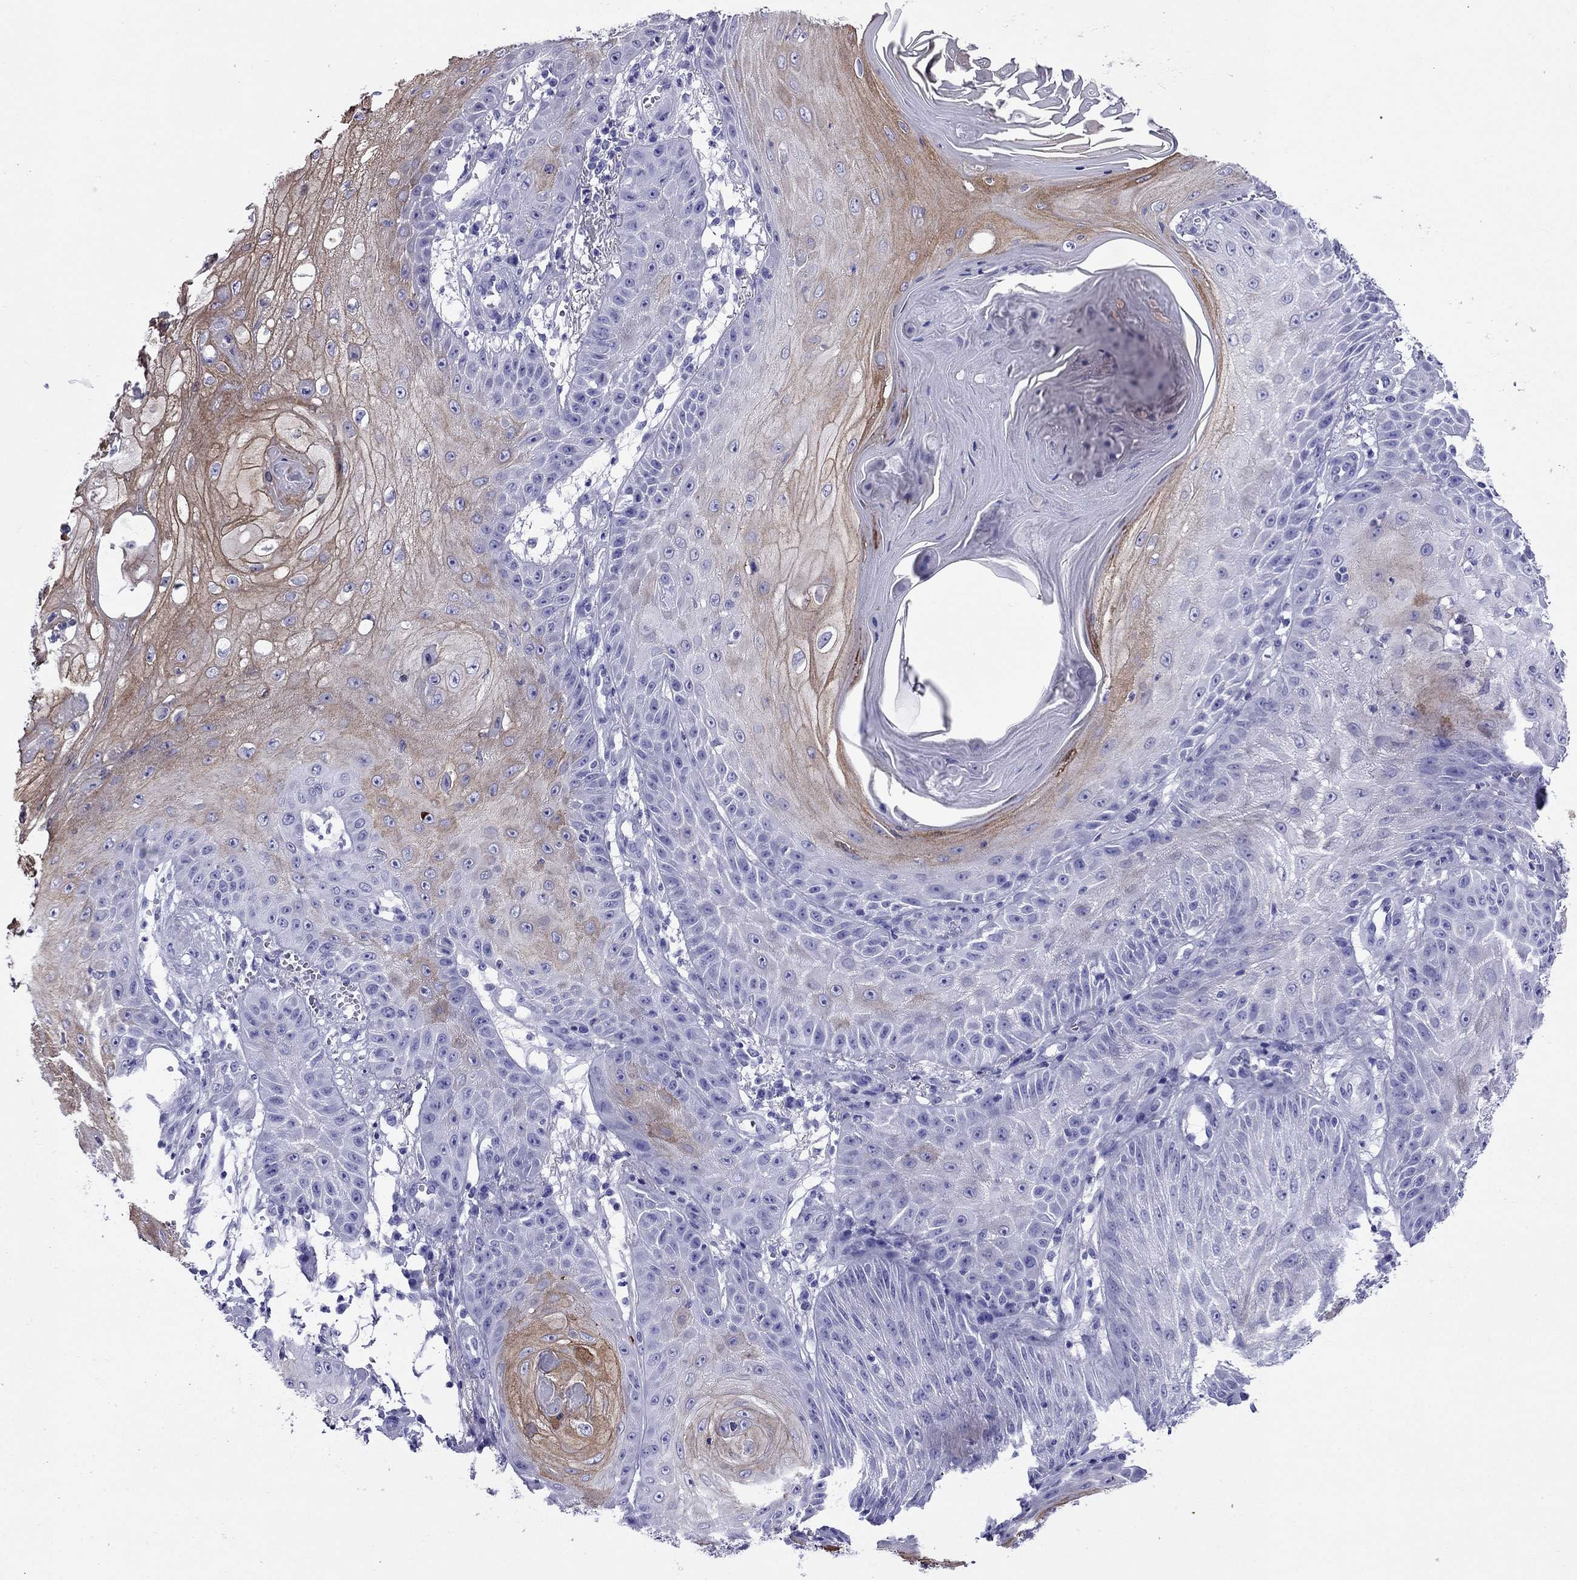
{"staining": {"intensity": "moderate", "quantity": ">75%", "location": "cytoplasmic/membranous"}, "tissue": "skin cancer", "cell_type": "Tumor cells", "image_type": "cancer", "snomed": [{"axis": "morphology", "description": "Squamous cell carcinoma, NOS"}, {"axis": "topography", "description": "Skin"}], "caption": "This image exhibits immunohistochemistry staining of human squamous cell carcinoma (skin), with medium moderate cytoplasmic/membranous positivity in approximately >75% of tumor cells.", "gene": "CRYBA1", "patient": {"sex": "male", "age": 70}}